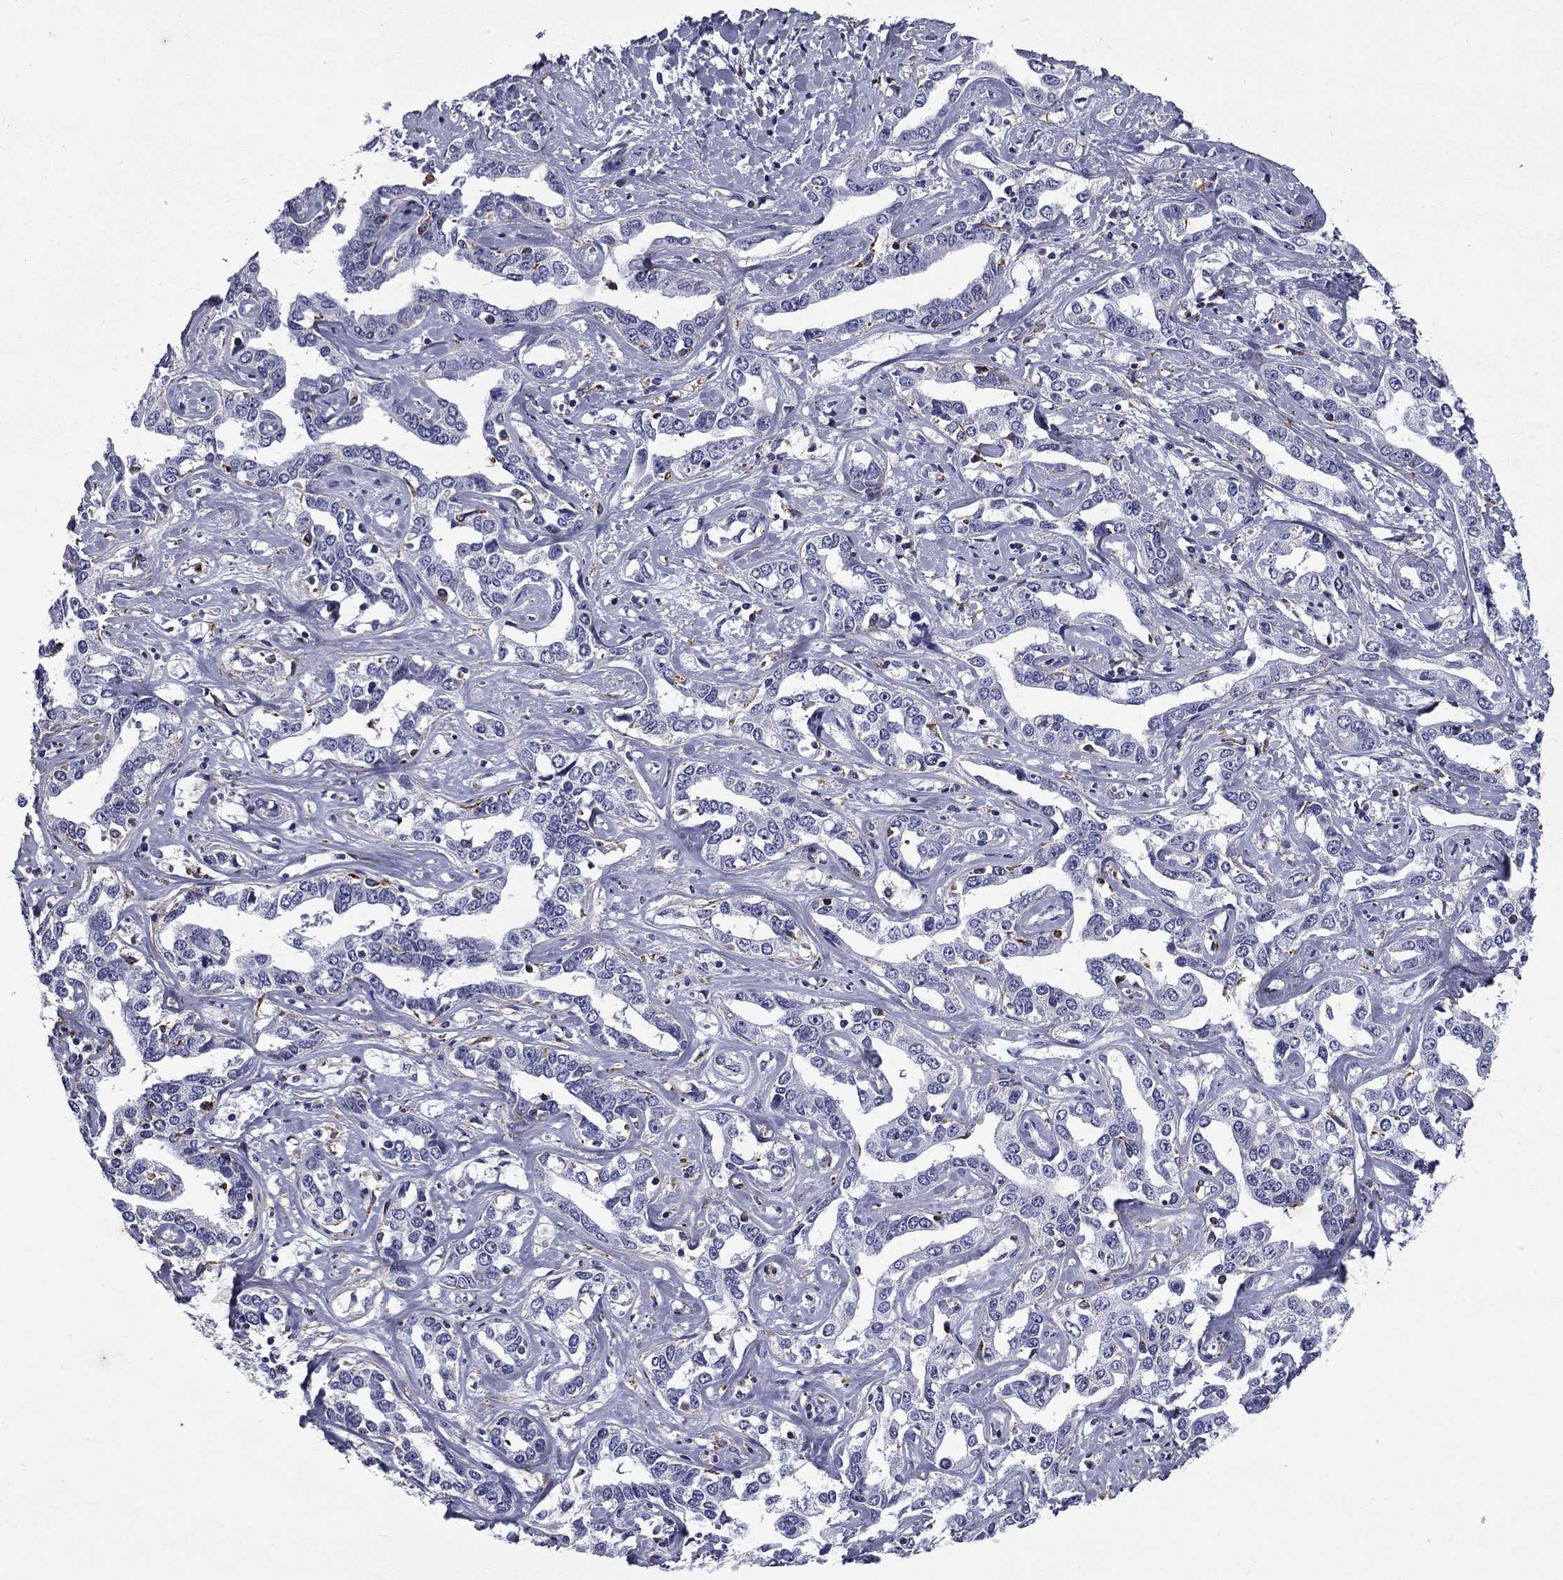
{"staining": {"intensity": "negative", "quantity": "none", "location": "none"}, "tissue": "liver cancer", "cell_type": "Tumor cells", "image_type": "cancer", "snomed": [{"axis": "morphology", "description": "Cholangiocarcinoma"}, {"axis": "topography", "description": "Liver"}], "caption": "A photomicrograph of human liver cholangiocarcinoma is negative for staining in tumor cells.", "gene": "MADCAM1", "patient": {"sex": "male", "age": 59}}